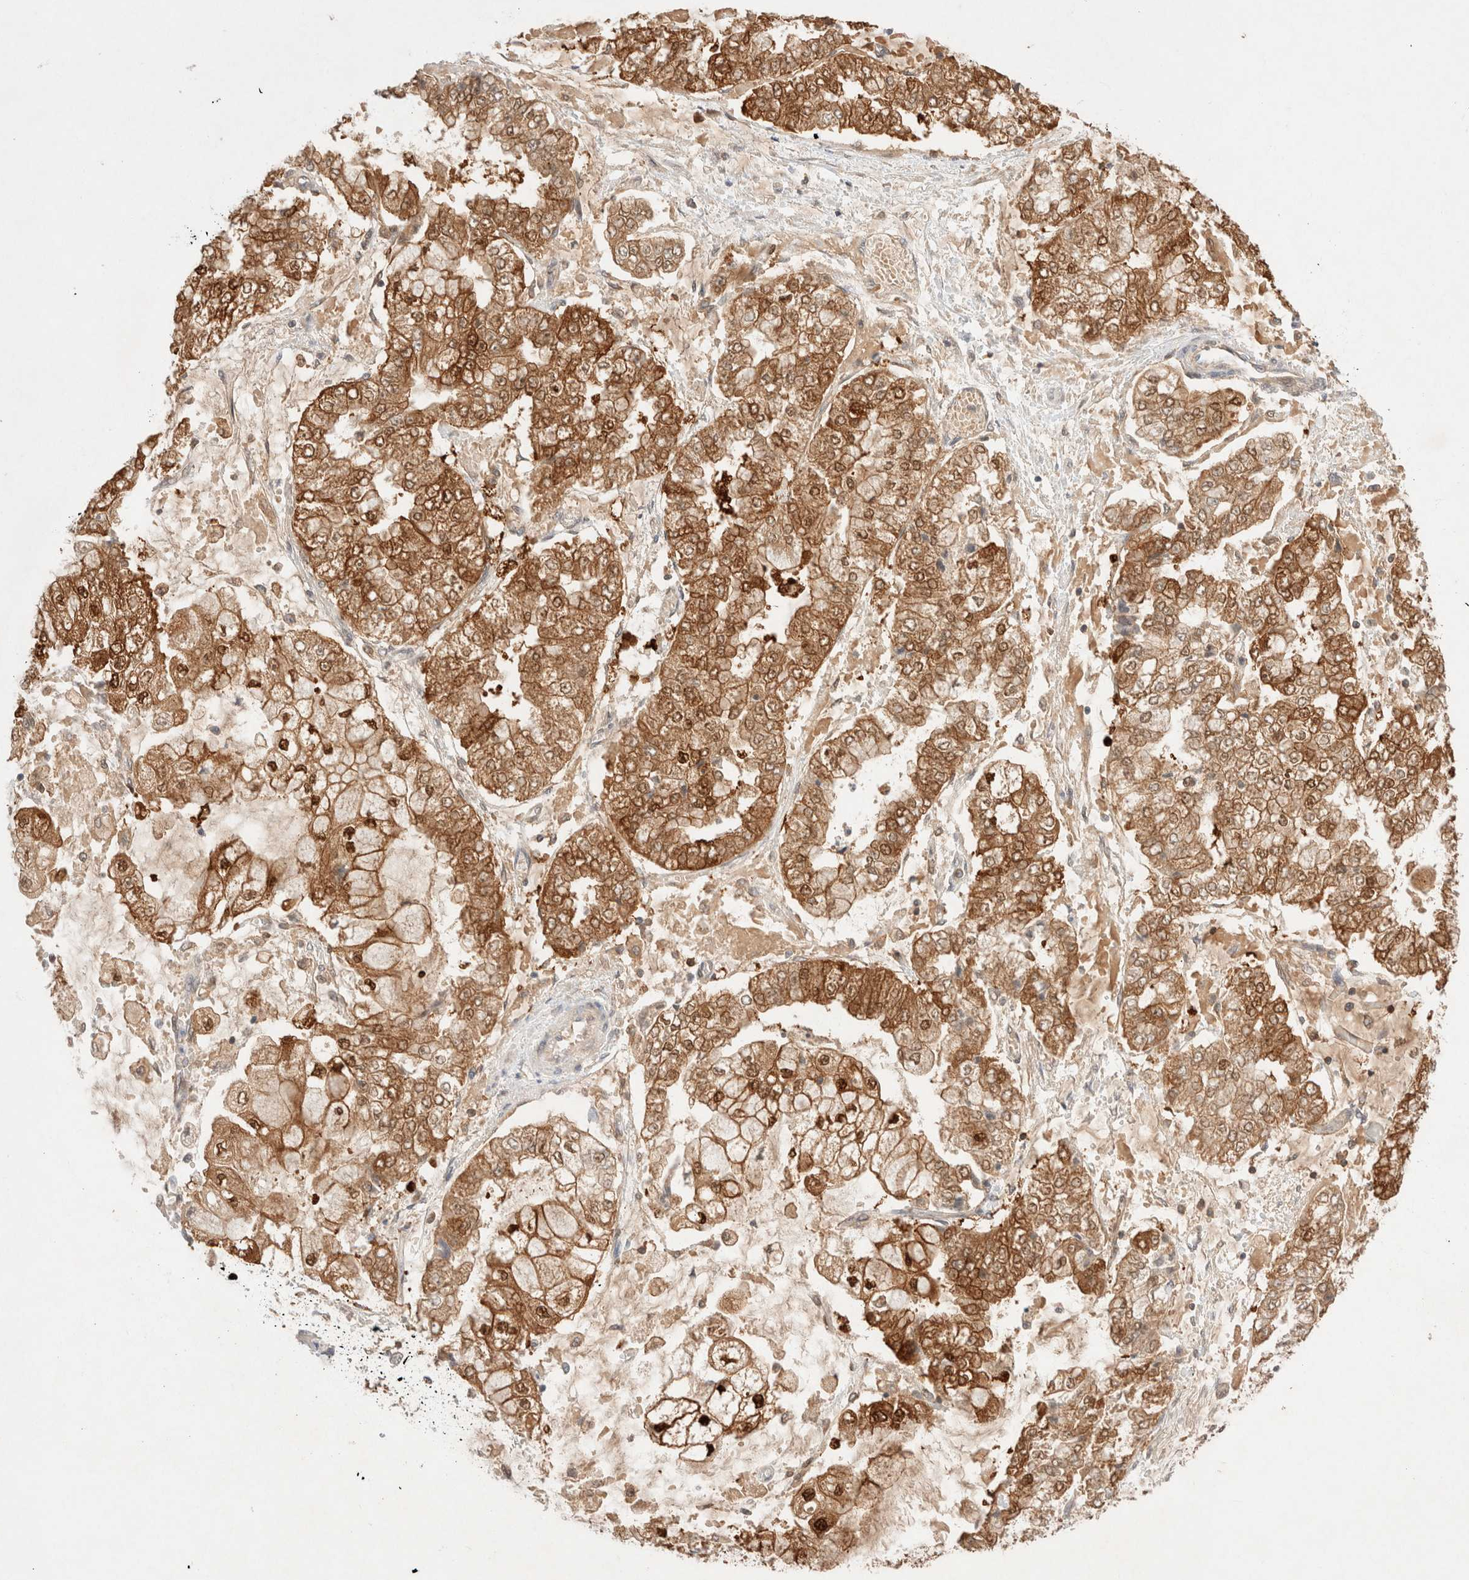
{"staining": {"intensity": "moderate", "quantity": ">75%", "location": "cytoplasmic/membranous,nuclear"}, "tissue": "stomach cancer", "cell_type": "Tumor cells", "image_type": "cancer", "snomed": [{"axis": "morphology", "description": "Adenocarcinoma, NOS"}, {"axis": "topography", "description": "Stomach"}], "caption": "A brown stain labels moderate cytoplasmic/membranous and nuclear positivity of a protein in adenocarcinoma (stomach) tumor cells.", "gene": "STARD10", "patient": {"sex": "male", "age": 76}}